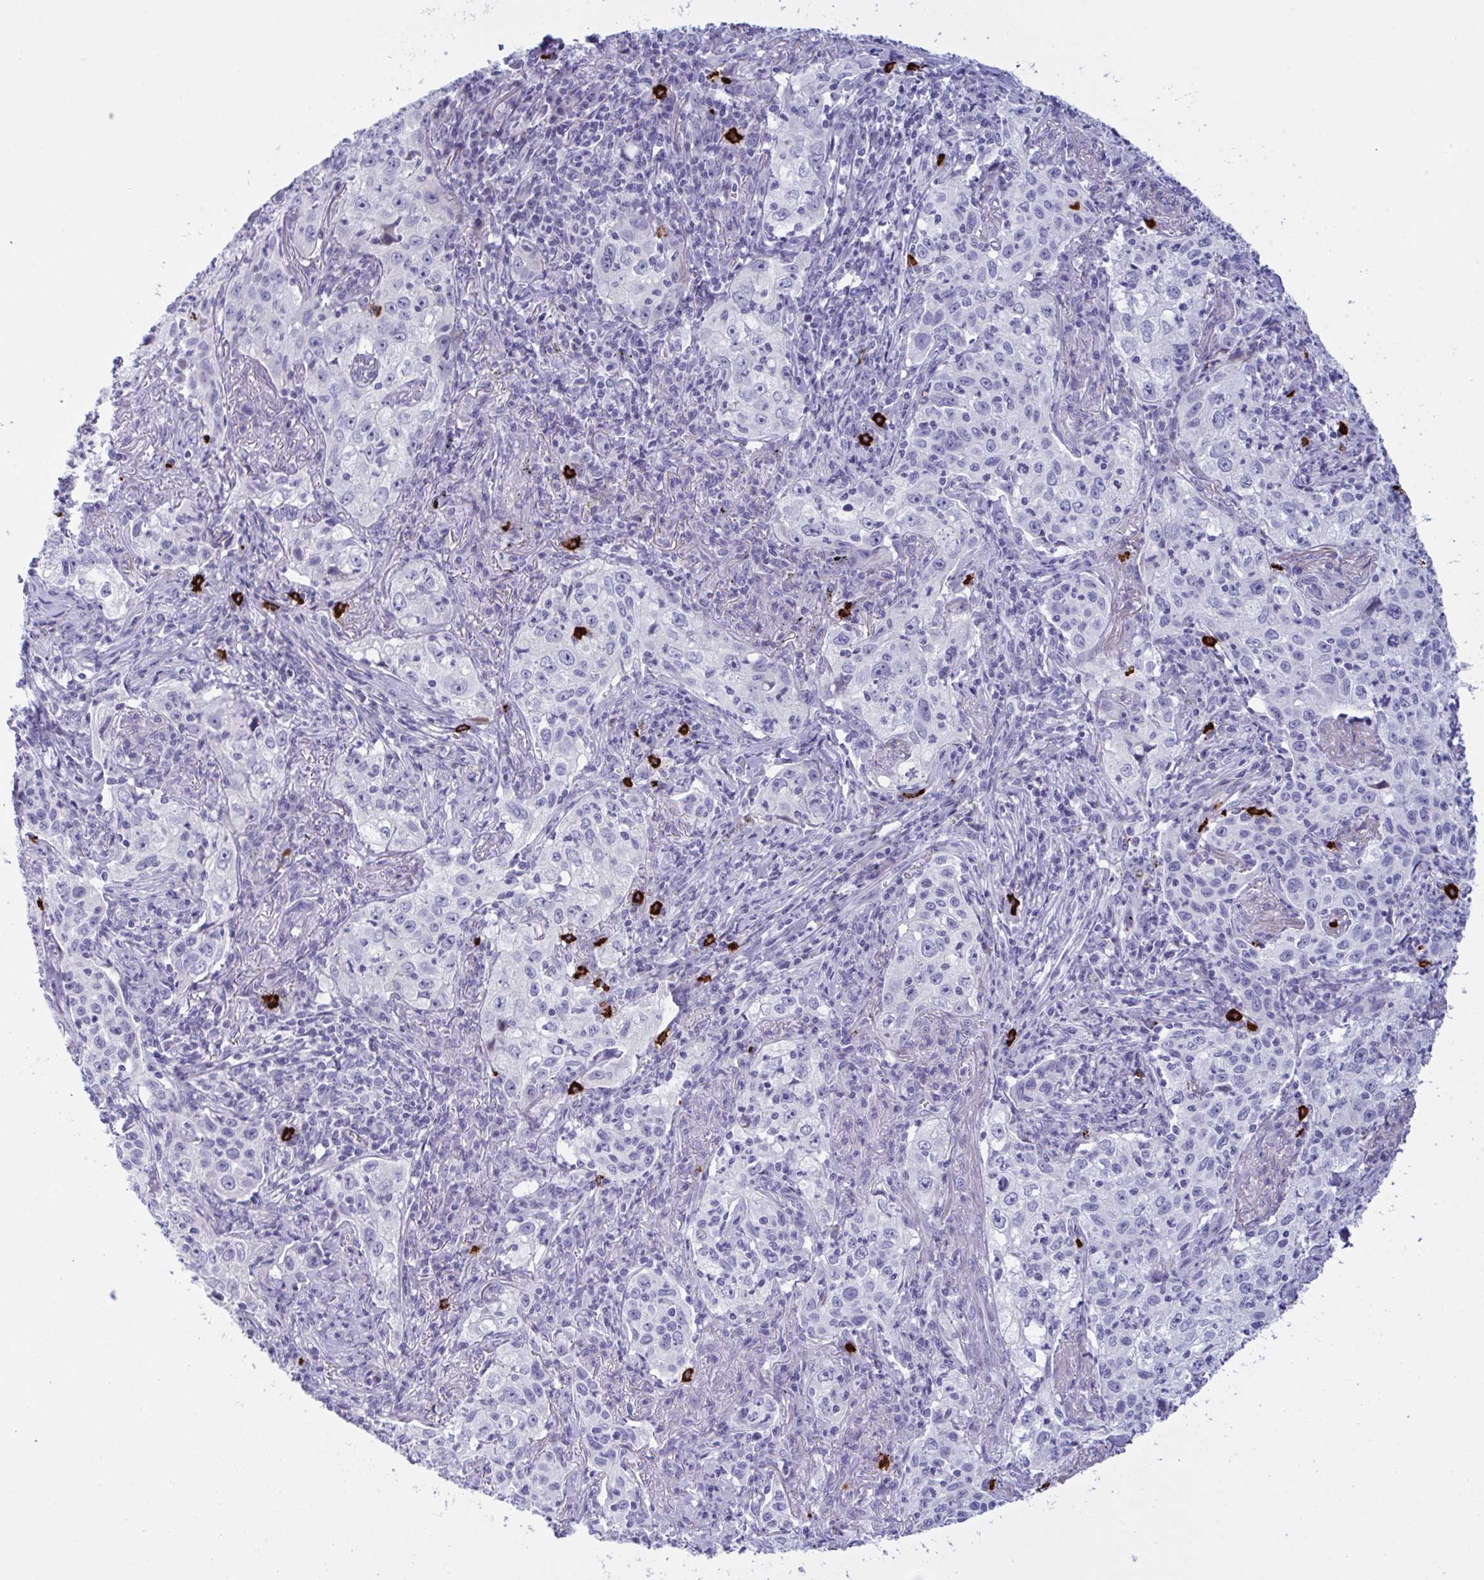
{"staining": {"intensity": "negative", "quantity": "none", "location": "none"}, "tissue": "lung cancer", "cell_type": "Tumor cells", "image_type": "cancer", "snomed": [{"axis": "morphology", "description": "Squamous cell carcinoma, NOS"}, {"axis": "topography", "description": "Lung"}], "caption": "An immunohistochemistry micrograph of lung squamous cell carcinoma is shown. There is no staining in tumor cells of lung squamous cell carcinoma.", "gene": "ZNF684", "patient": {"sex": "male", "age": 71}}